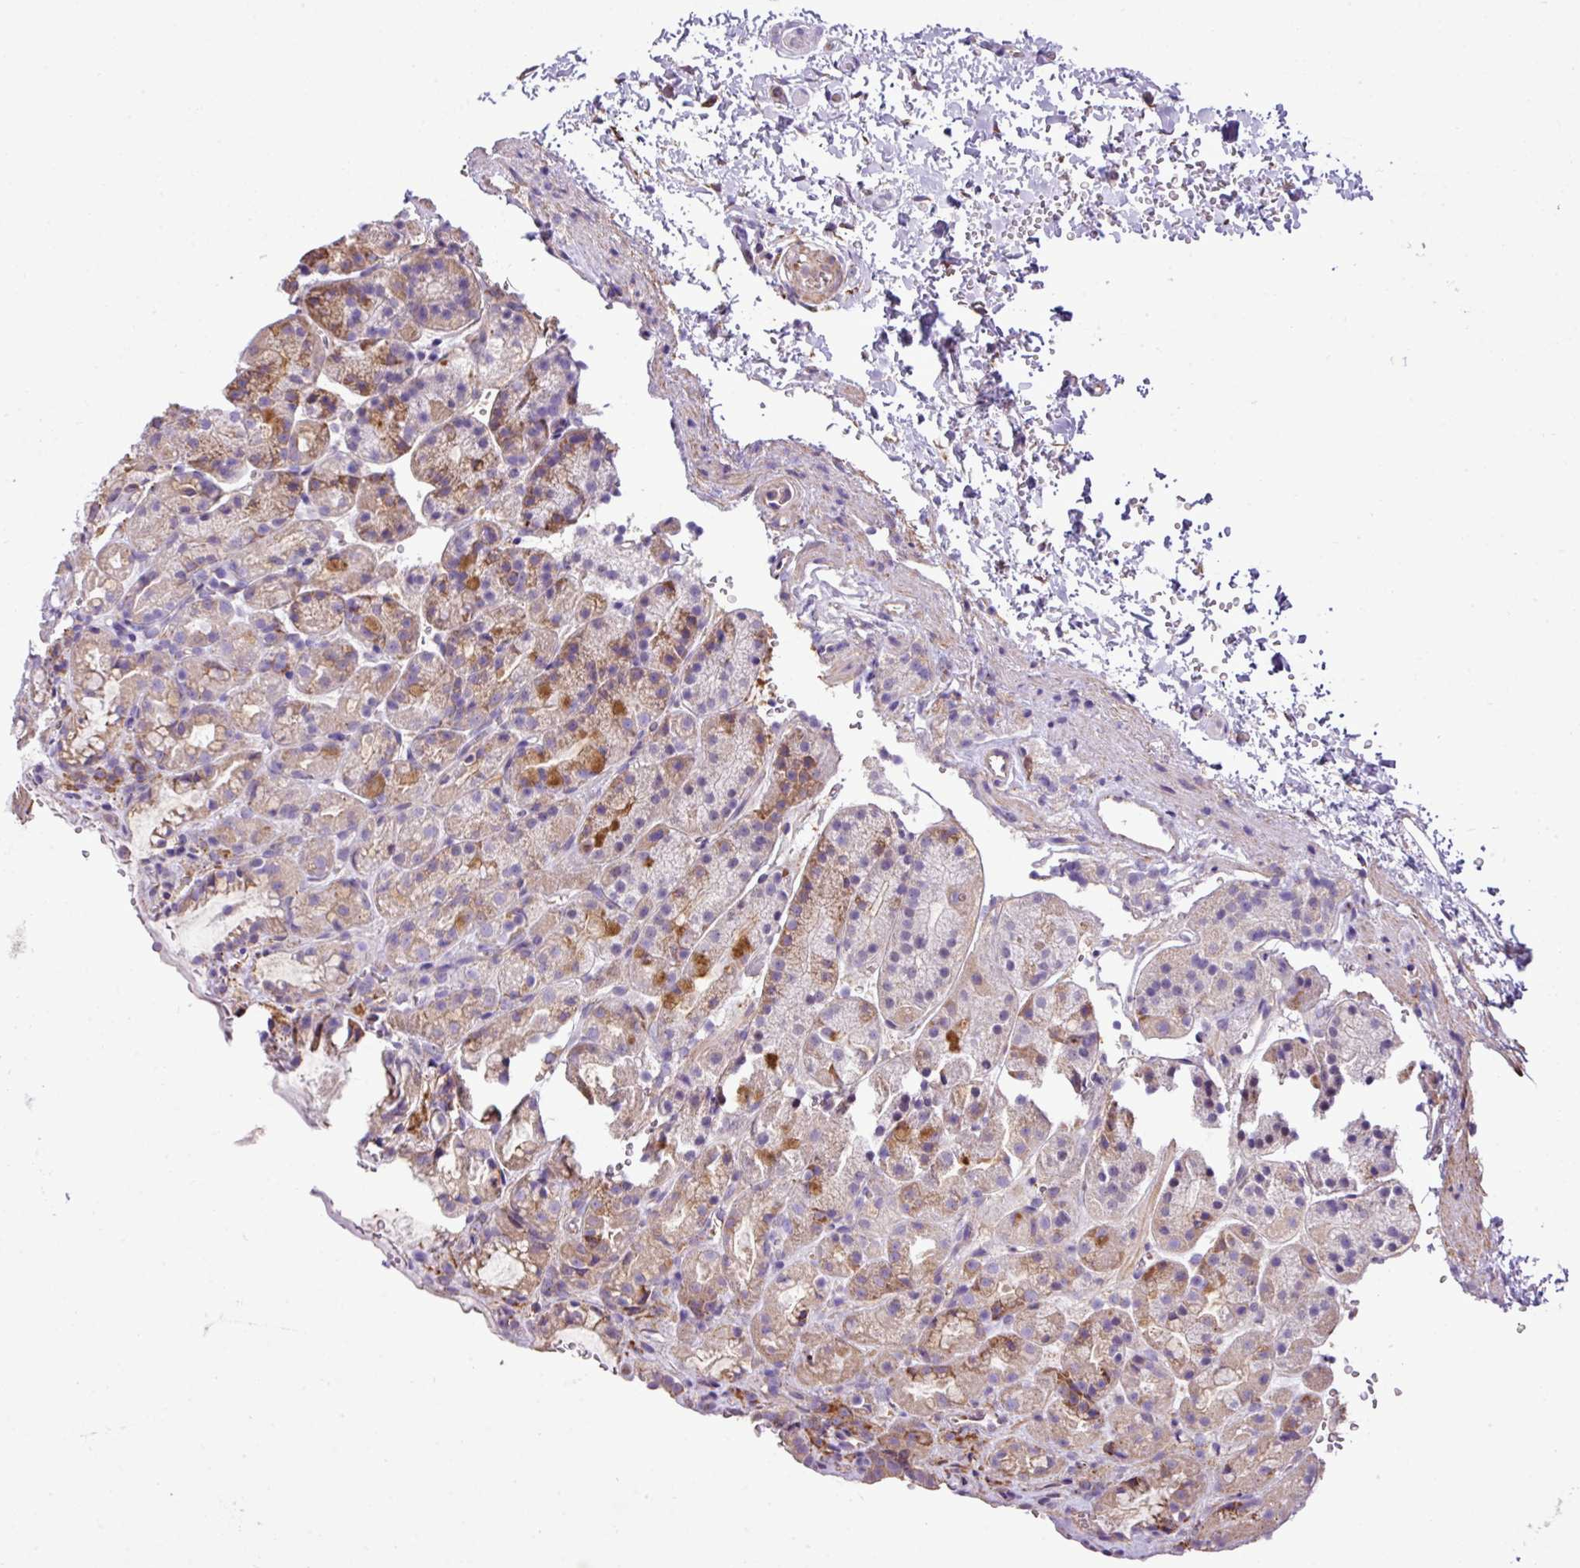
{"staining": {"intensity": "moderate", "quantity": "<25%", "location": "cytoplasmic/membranous"}, "tissue": "stomach", "cell_type": "Glandular cells", "image_type": "normal", "snomed": [{"axis": "morphology", "description": "Normal tissue, NOS"}, {"axis": "topography", "description": "Stomach, upper"}], "caption": "Glandular cells reveal low levels of moderate cytoplasmic/membranous expression in approximately <25% of cells in normal human stomach.", "gene": "ZSCAN5A", "patient": {"sex": "female", "age": 81}}